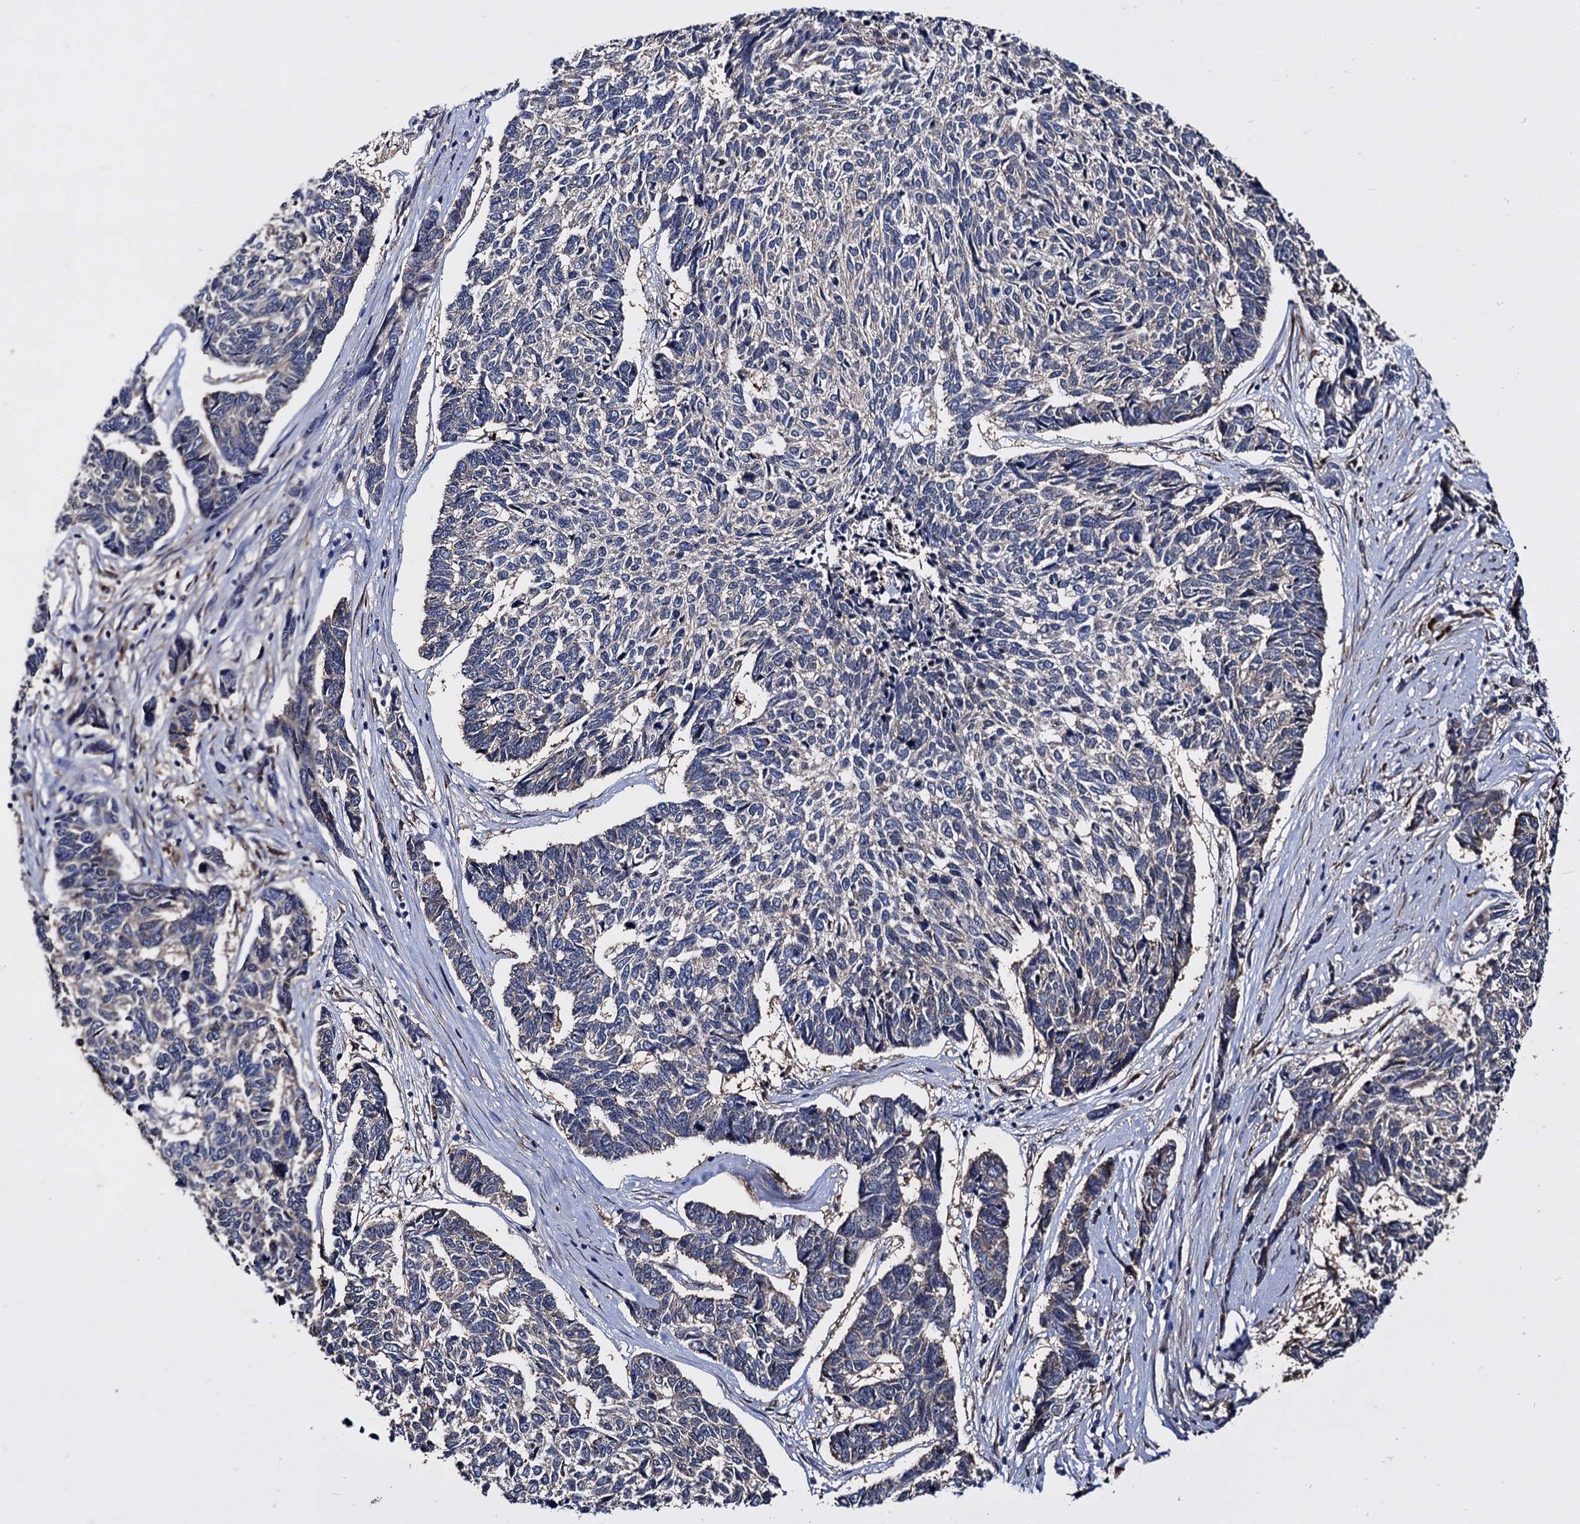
{"staining": {"intensity": "negative", "quantity": "none", "location": "none"}, "tissue": "skin cancer", "cell_type": "Tumor cells", "image_type": "cancer", "snomed": [{"axis": "morphology", "description": "Basal cell carcinoma"}, {"axis": "topography", "description": "Skin"}], "caption": "High magnification brightfield microscopy of skin cancer stained with DAB (brown) and counterstained with hematoxylin (blue): tumor cells show no significant staining.", "gene": "NME1", "patient": {"sex": "female", "age": 65}}